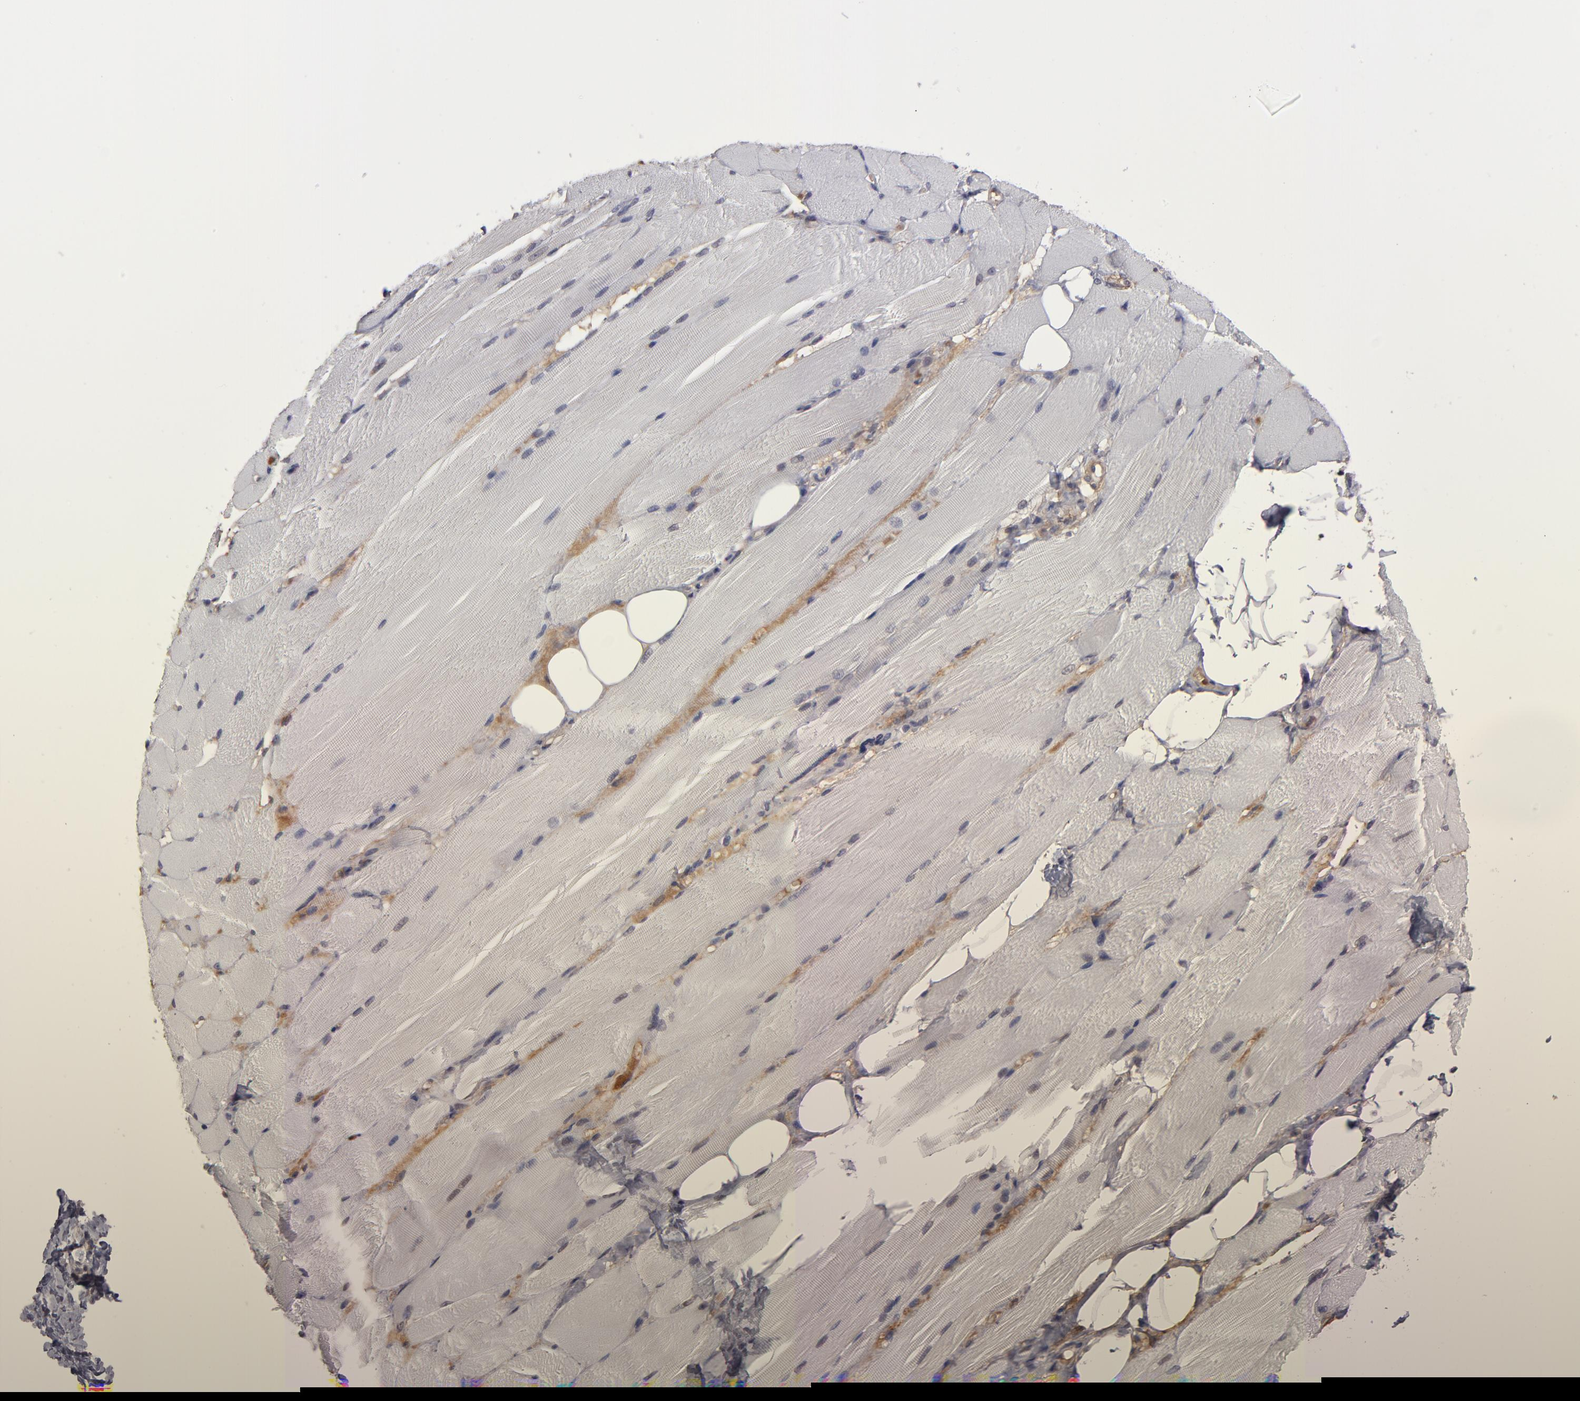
{"staining": {"intensity": "negative", "quantity": "none", "location": "none"}, "tissue": "skeletal muscle", "cell_type": "Myocytes", "image_type": "normal", "snomed": [{"axis": "morphology", "description": "Normal tissue, NOS"}, {"axis": "topography", "description": "Skeletal muscle"}, {"axis": "topography", "description": "Peripheral nerve tissue"}], "caption": "Immunohistochemistry (IHC) of benign human skeletal muscle exhibits no positivity in myocytes.", "gene": "SERPINA7", "patient": {"sex": "female", "age": 84}}